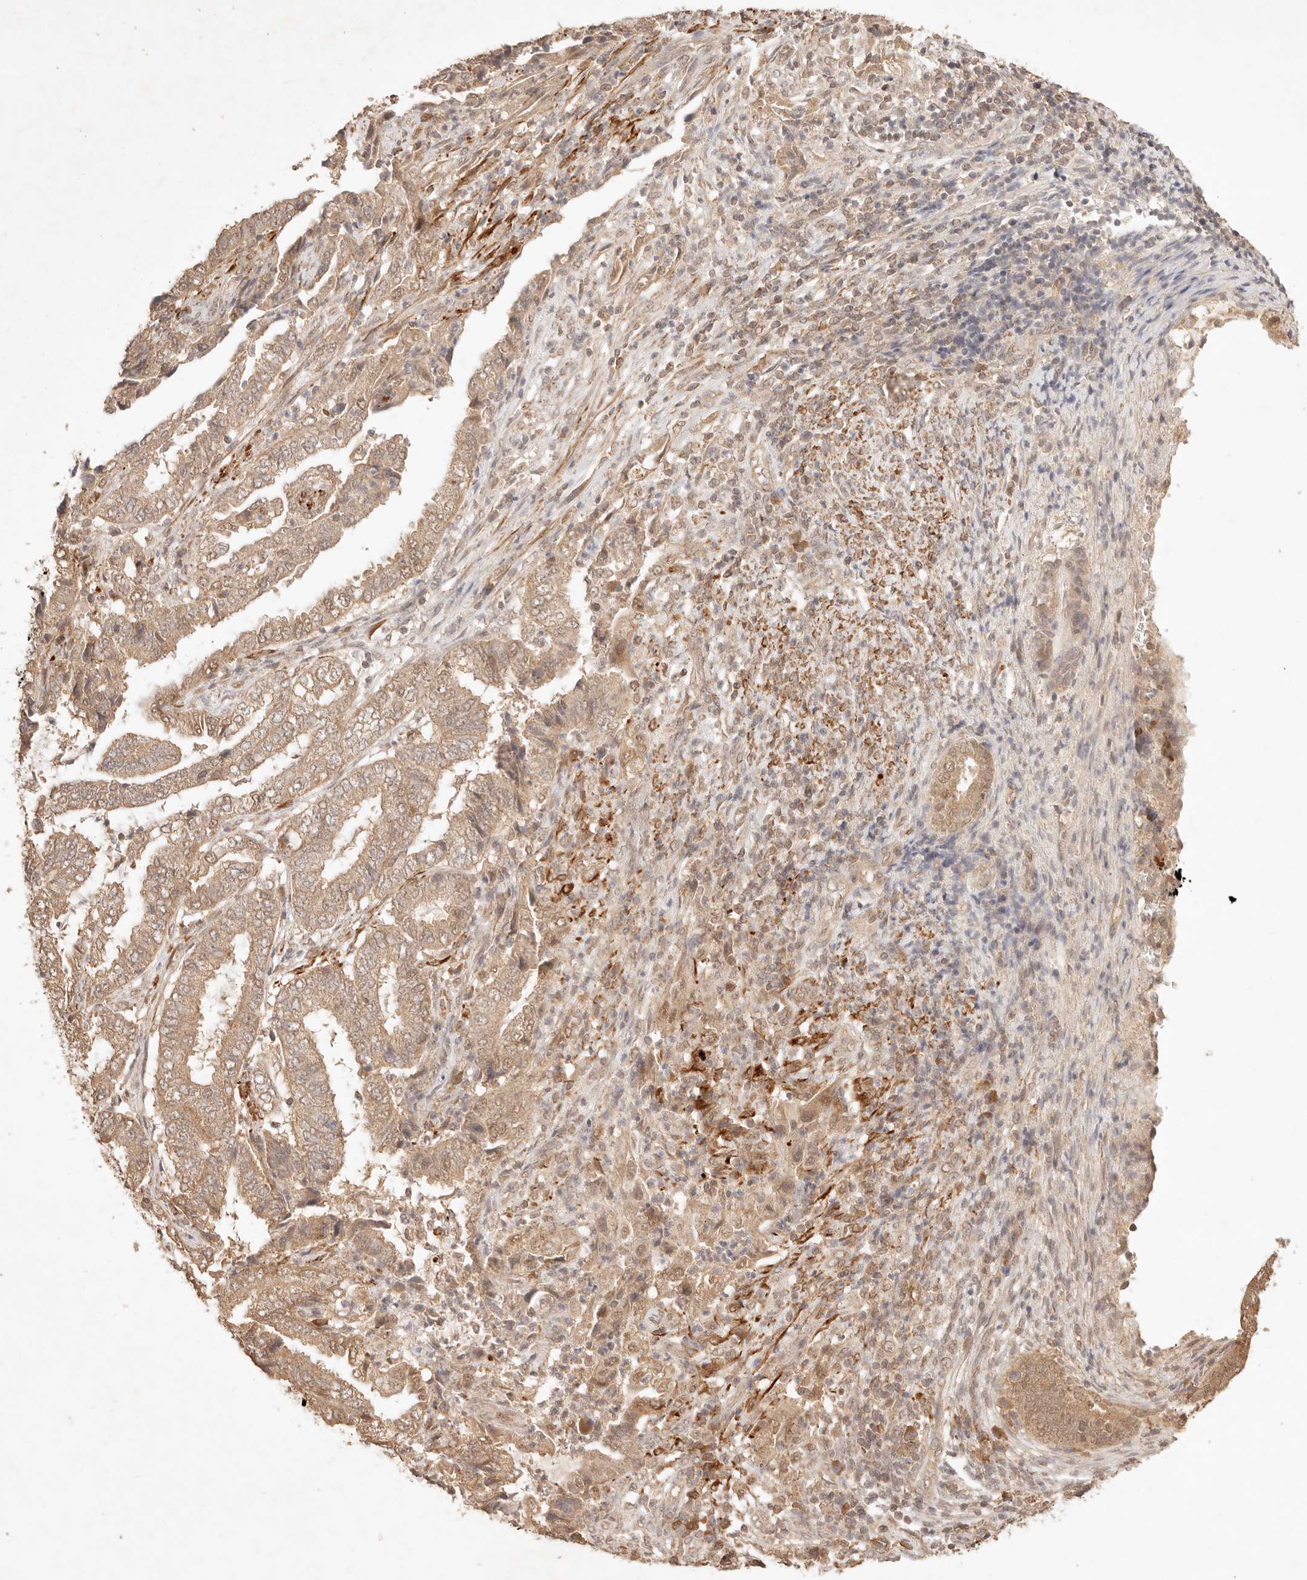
{"staining": {"intensity": "moderate", "quantity": ">75%", "location": "cytoplasmic/membranous"}, "tissue": "endometrial cancer", "cell_type": "Tumor cells", "image_type": "cancer", "snomed": [{"axis": "morphology", "description": "Adenocarcinoma, NOS"}, {"axis": "topography", "description": "Endometrium"}], "caption": "Protein expression analysis of human endometrial cancer reveals moderate cytoplasmic/membranous expression in about >75% of tumor cells.", "gene": "TRIM11", "patient": {"sex": "female", "age": 51}}